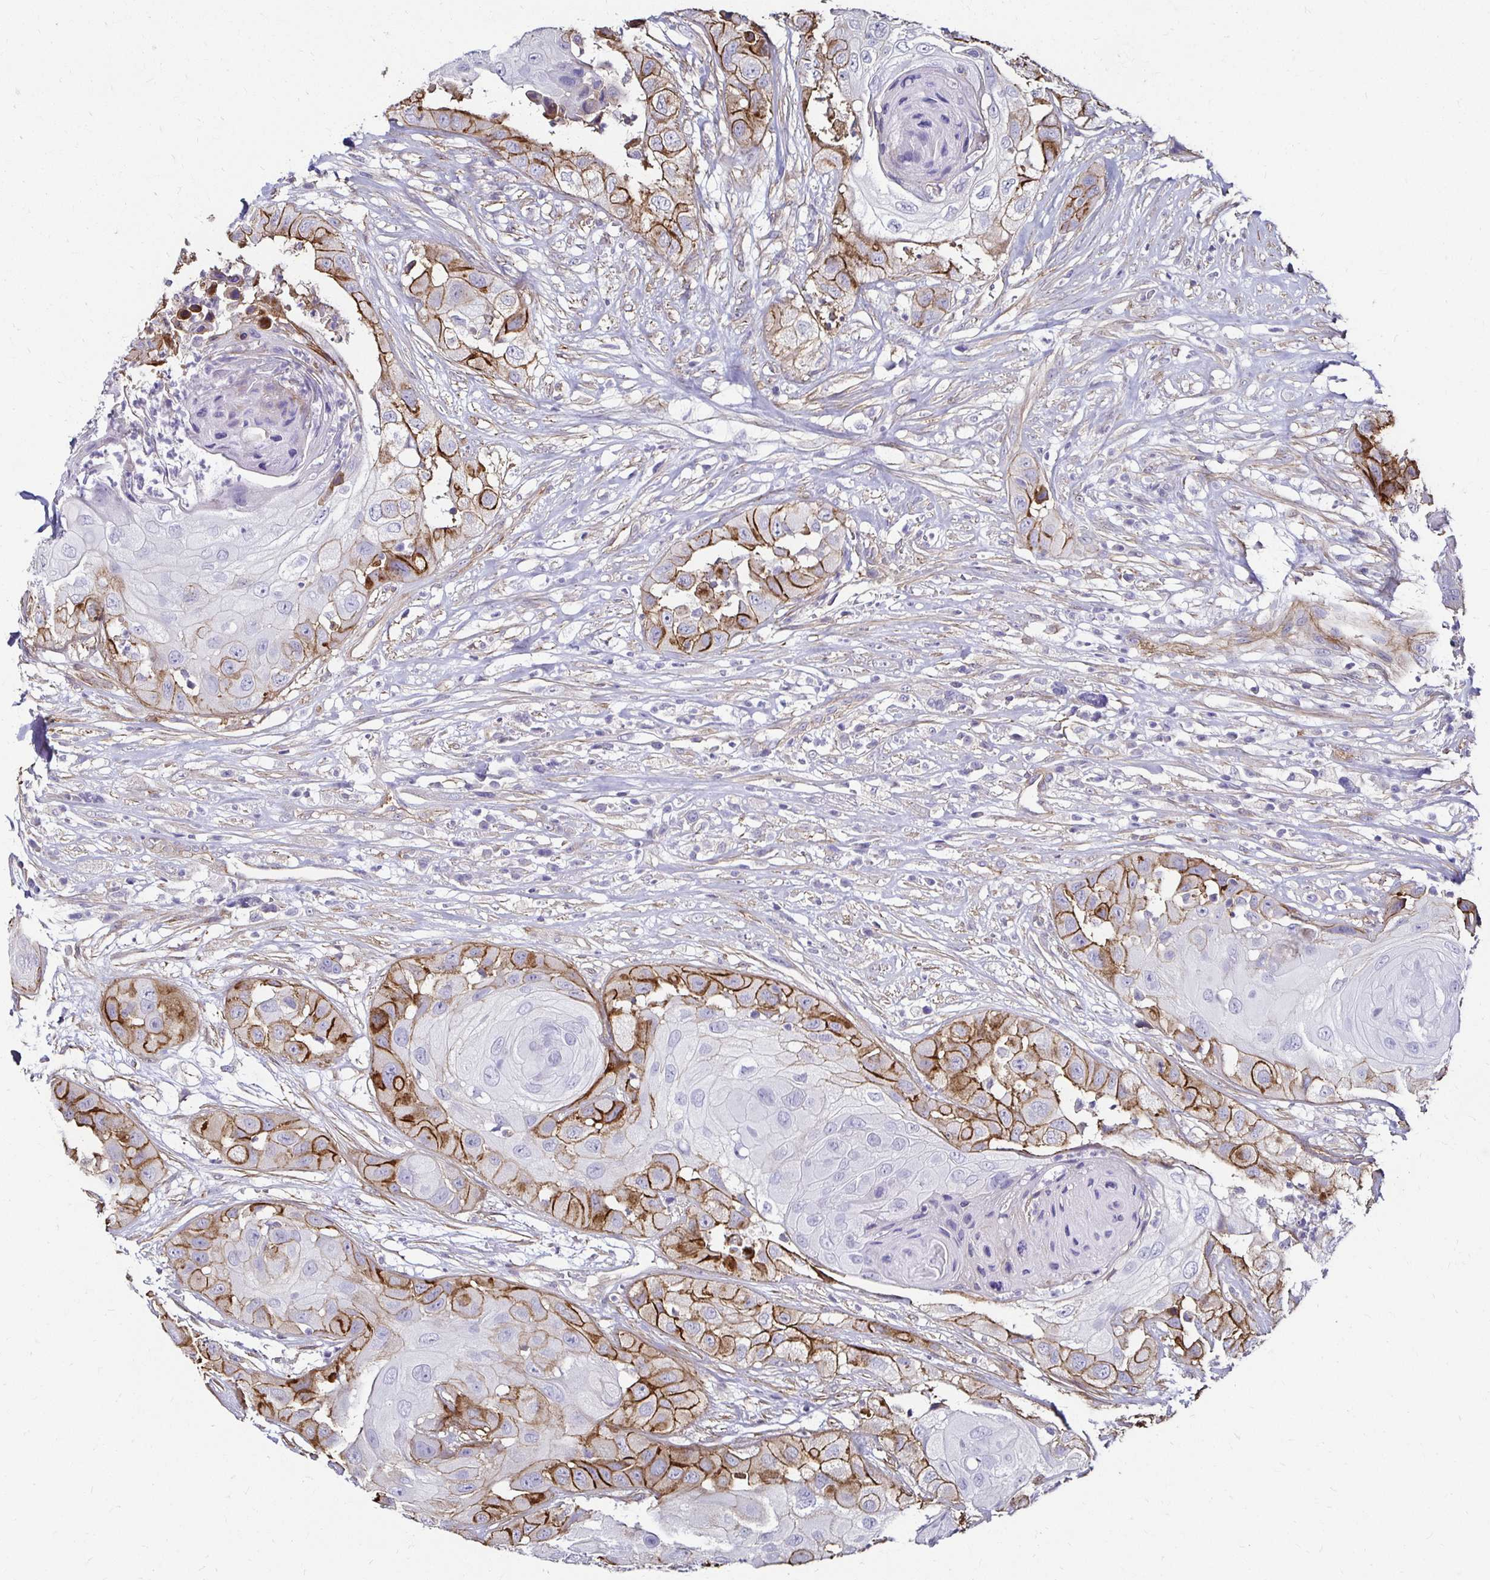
{"staining": {"intensity": "strong", "quantity": "25%-75%", "location": "cytoplasmic/membranous"}, "tissue": "head and neck cancer", "cell_type": "Tumor cells", "image_type": "cancer", "snomed": [{"axis": "morphology", "description": "Squamous cell carcinoma, NOS"}, {"axis": "topography", "description": "Head-Neck"}], "caption": "The image reveals staining of head and neck cancer, revealing strong cytoplasmic/membranous protein positivity (brown color) within tumor cells.", "gene": "ITGB1", "patient": {"sex": "male", "age": 83}}